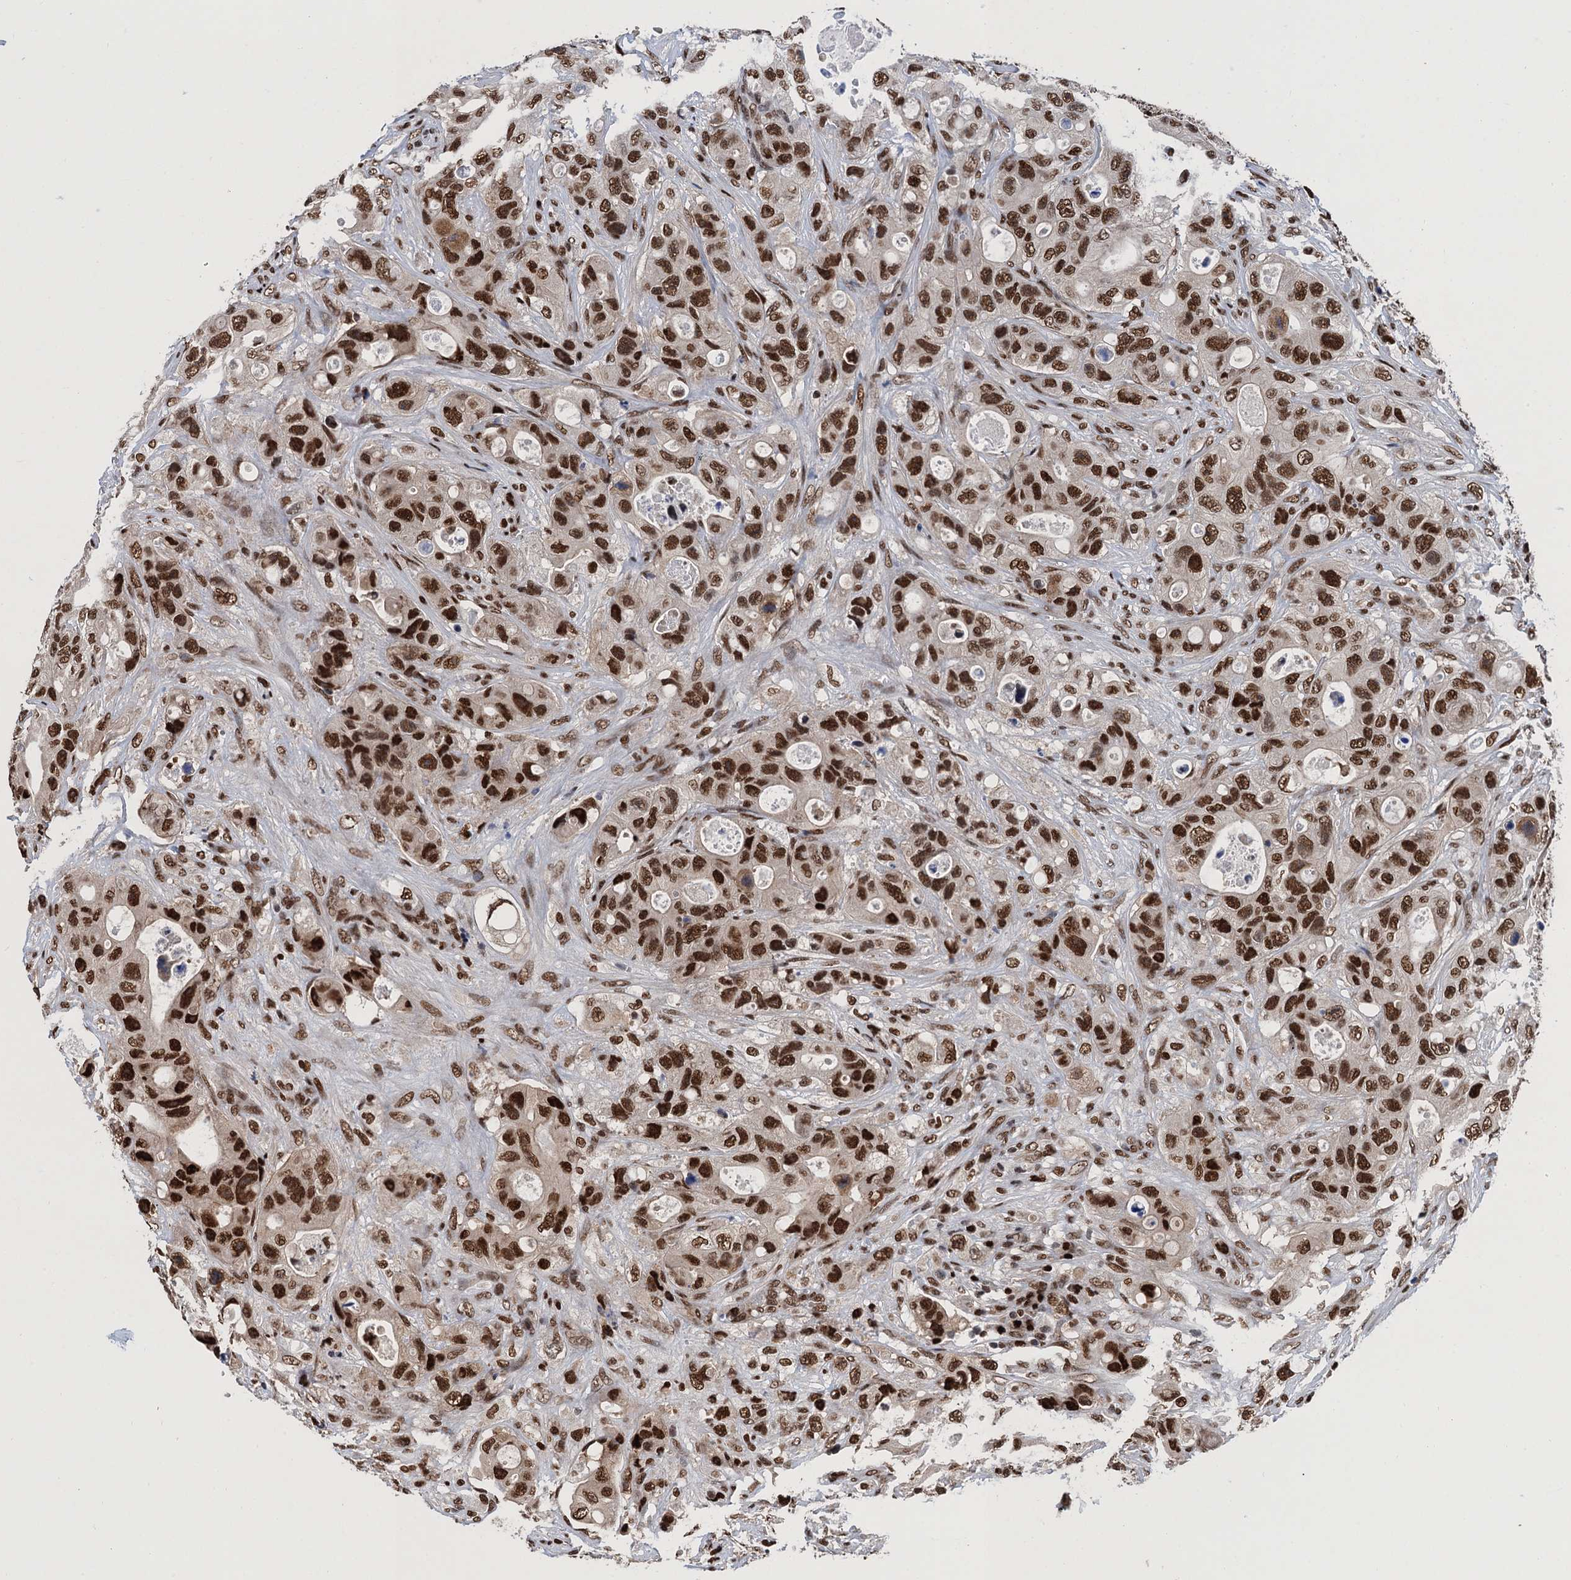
{"staining": {"intensity": "strong", "quantity": ">75%", "location": "nuclear"}, "tissue": "colorectal cancer", "cell_type": "Tumor cells", "image_type": "cancer", "snomed": [{"axis": "morphology", "description": "Adenocarcinoma, NOS"}, {"axis": "topography", "description": "Colon"}], "caption": "Approximately >75% of tumor cells in human colorectal cancer (adenocarcinoma) display strong nuclear protein staining as visualized by brown immunohistochemical staining.", "gene": "PPP4R1", "patient": {"sex": "female", "age": 46}}